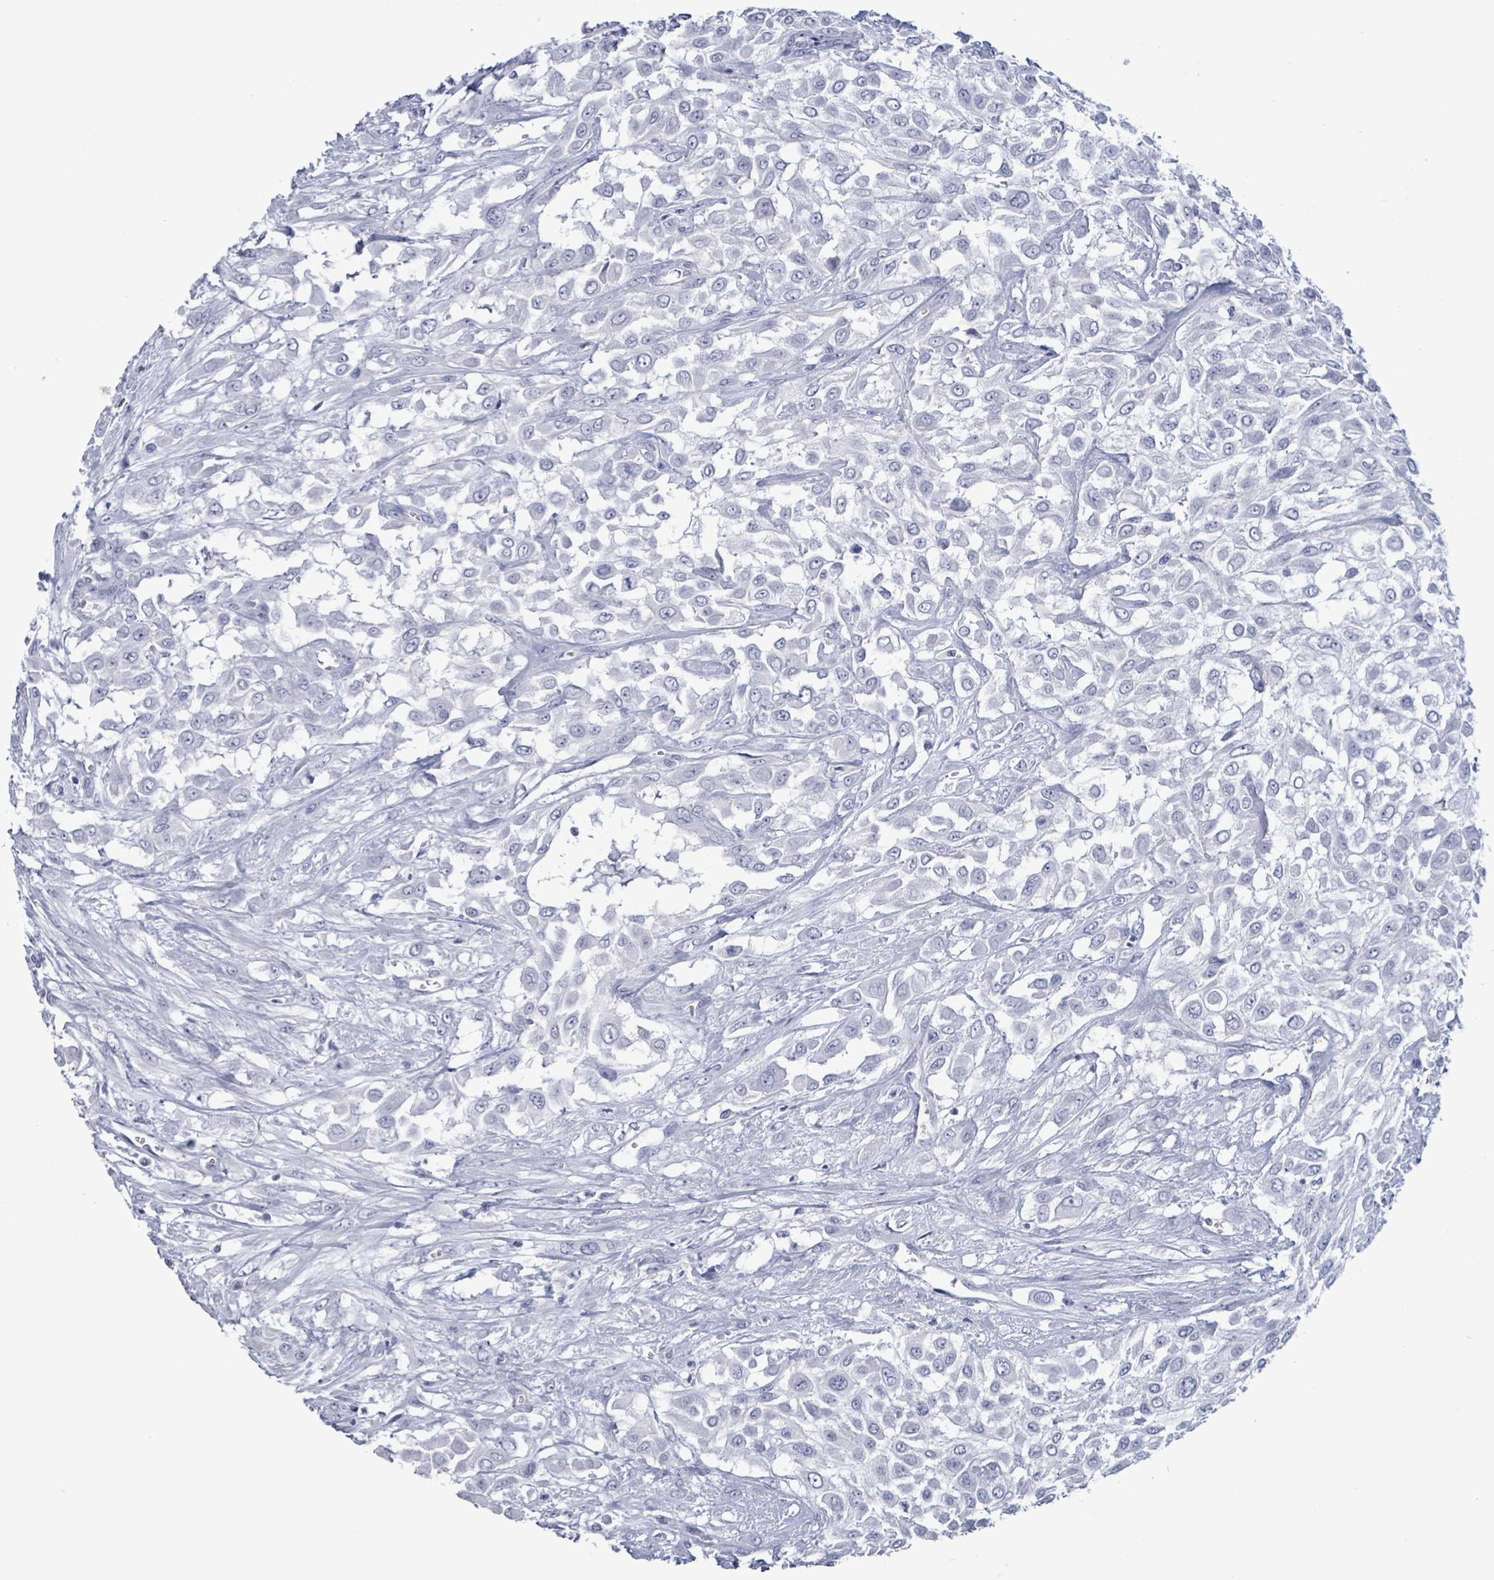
{"staining": {"intensity": "negative", "quantity": "none", "location": "none"}, "tissue": "urothelial cancer", "cell_type": "Tumor cells", "image_type": "cancer", "snomed": [{"axis": "morphology", "description": "Urothelial carcinoma, High grade"}, {"axis": "topography", "description": "Urinary bladder"}], "caption": "Tumor cells show no significant staining in high-grade urothelial carcinoma.", "gene": "NKX2-1", "patient": {"sex": "male", "age": 57}}